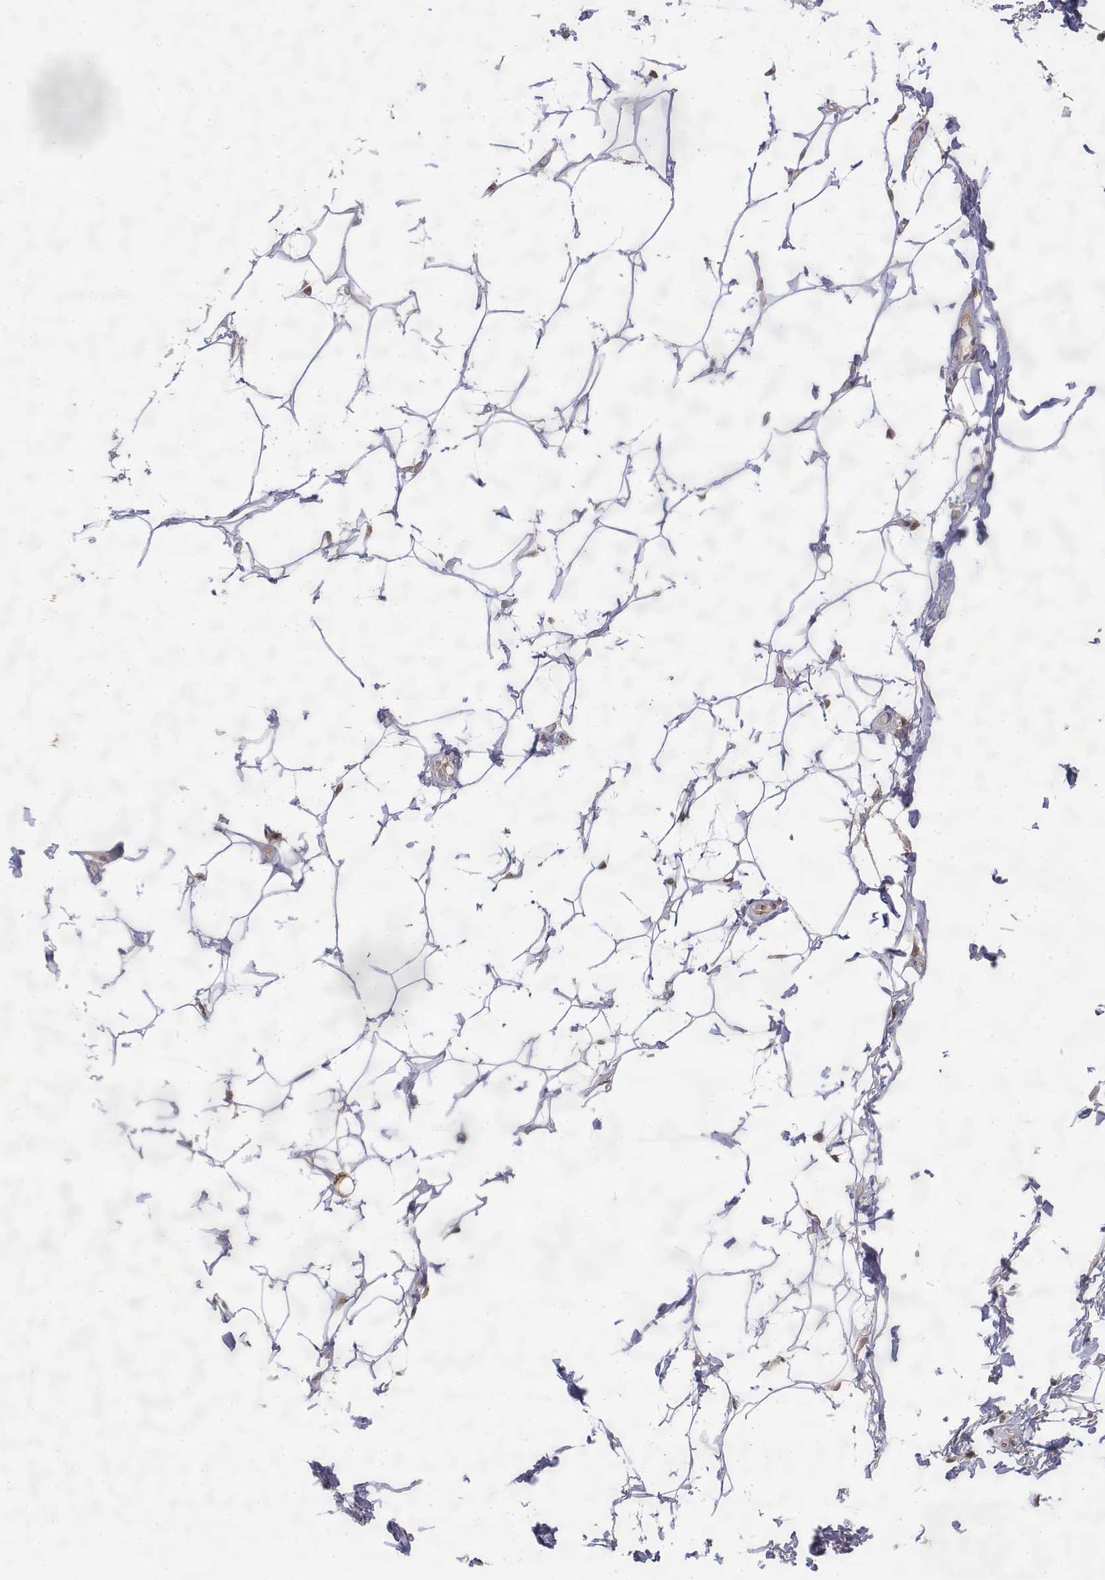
{"staining": {"intensity": "moderate", "quantity": ">75%", "location": "nuclear"}, "tissue": "adipose tissue", "cell_type": "Adipocytes", "image_type": "normal", "snomed": [{"axis": "morphology", "description": "Normal tissue, NOS"}, {"axis": "topography", "description": "Peripheral nerve tissue"}], "caption": "DAB (3,3'-diaminobenzidine) immunohistochemical staining of benign adipose tissue shows moderate nuclear protein staining in about >75% of adipocytes.", "gene": "TPI1", "patient": {"sex": "male", "age": 51}}